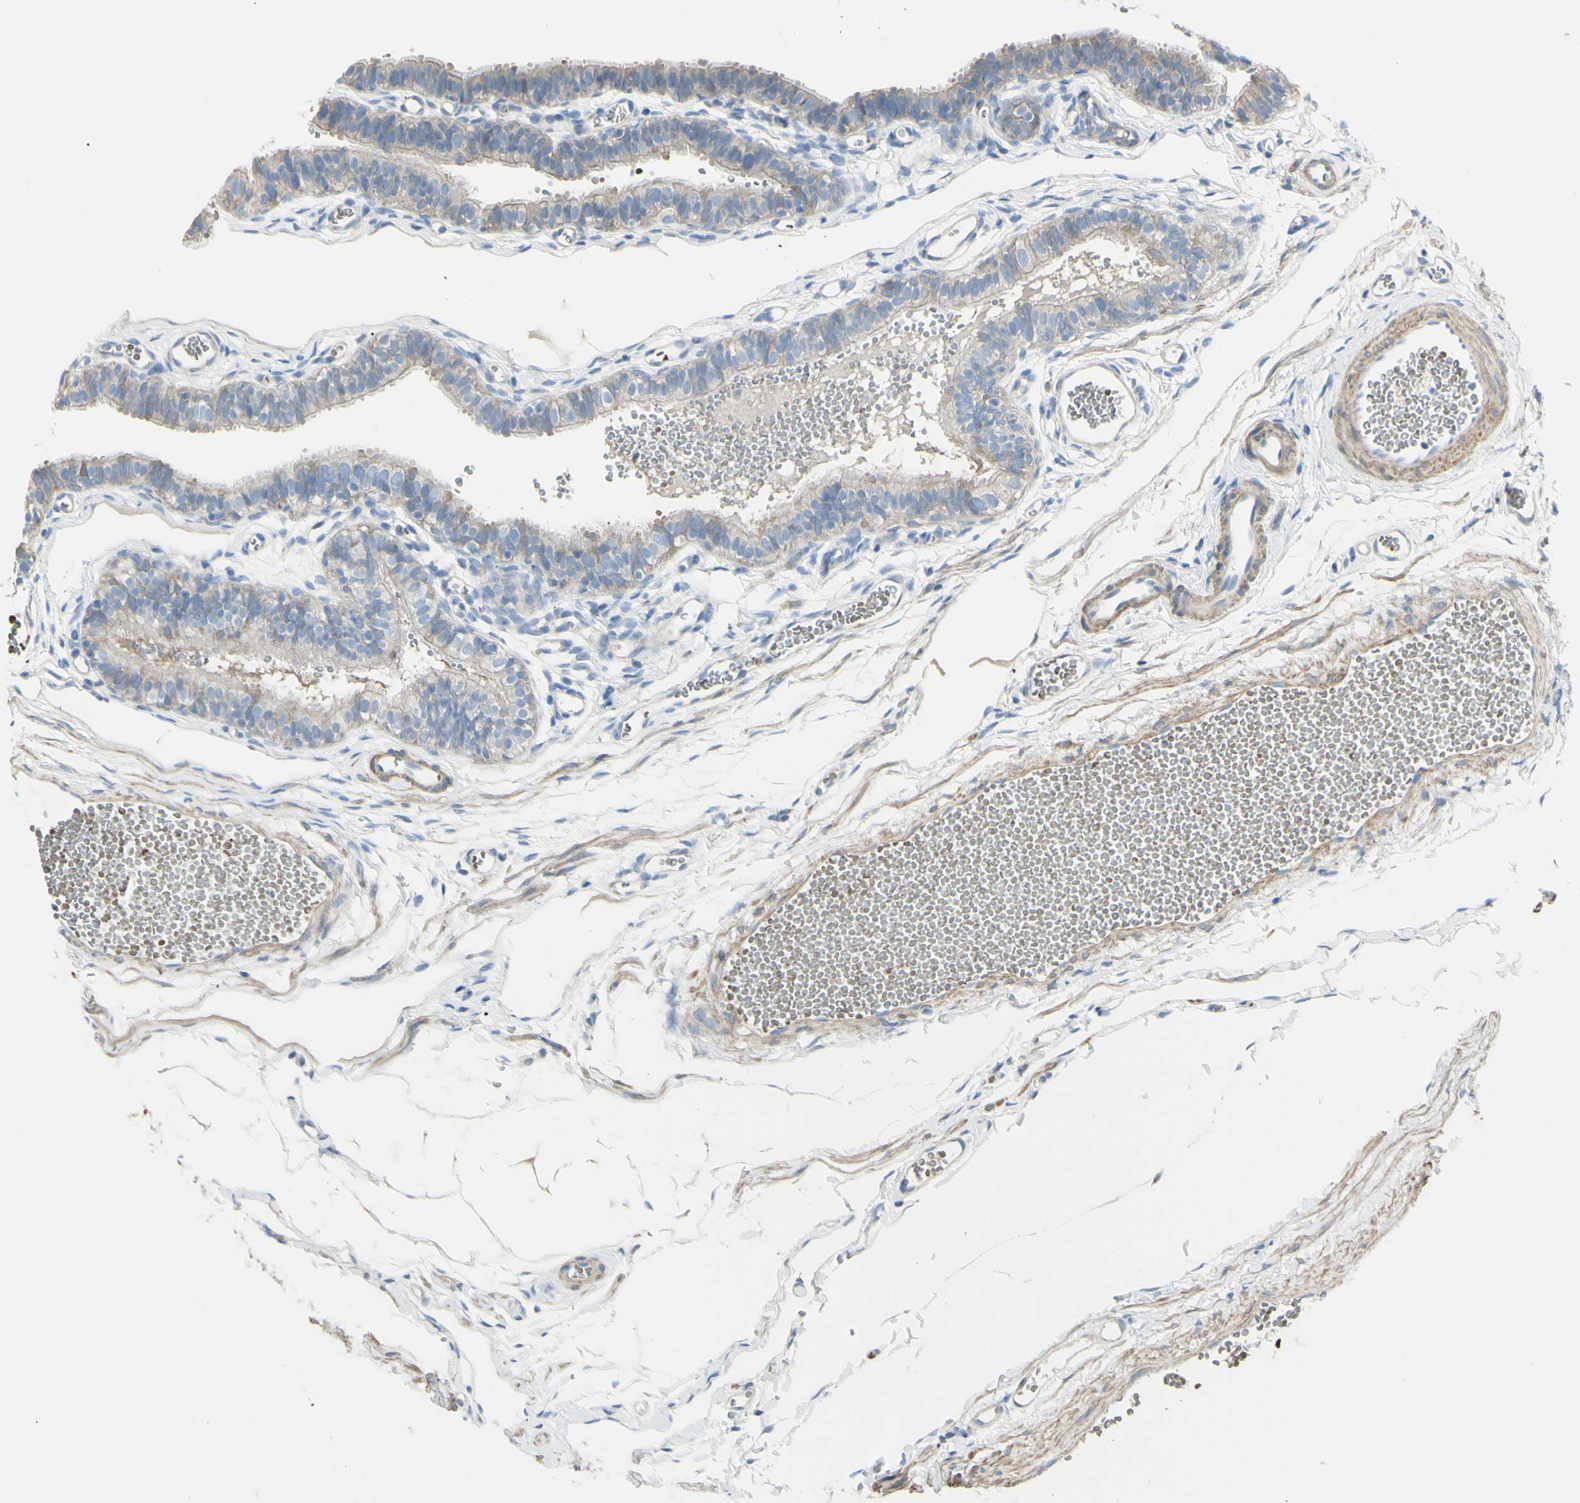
{"staining": {"intensity": "weak", "quantity": "25%-75%", "location": "cytoplasmic/membranous"}, "tissue": "fallopian tube", "cell_type": "Glandular cells", "image_type": "normal", "snomed": [{"axis": "morphology", "description": "Normal tissue, NOS"}, {"axis": "topography", "description": "Fallopian tube"}, {"axis": "topography", "description": "Placenta"}], "caption": "A histopathology image of human fallopian tube stained for a protein displays weak cytoplasmic/membranous brown staining in glandular cells.", "gene": "NCBP2L", "patient": {"sex": "female", "age": 34}}